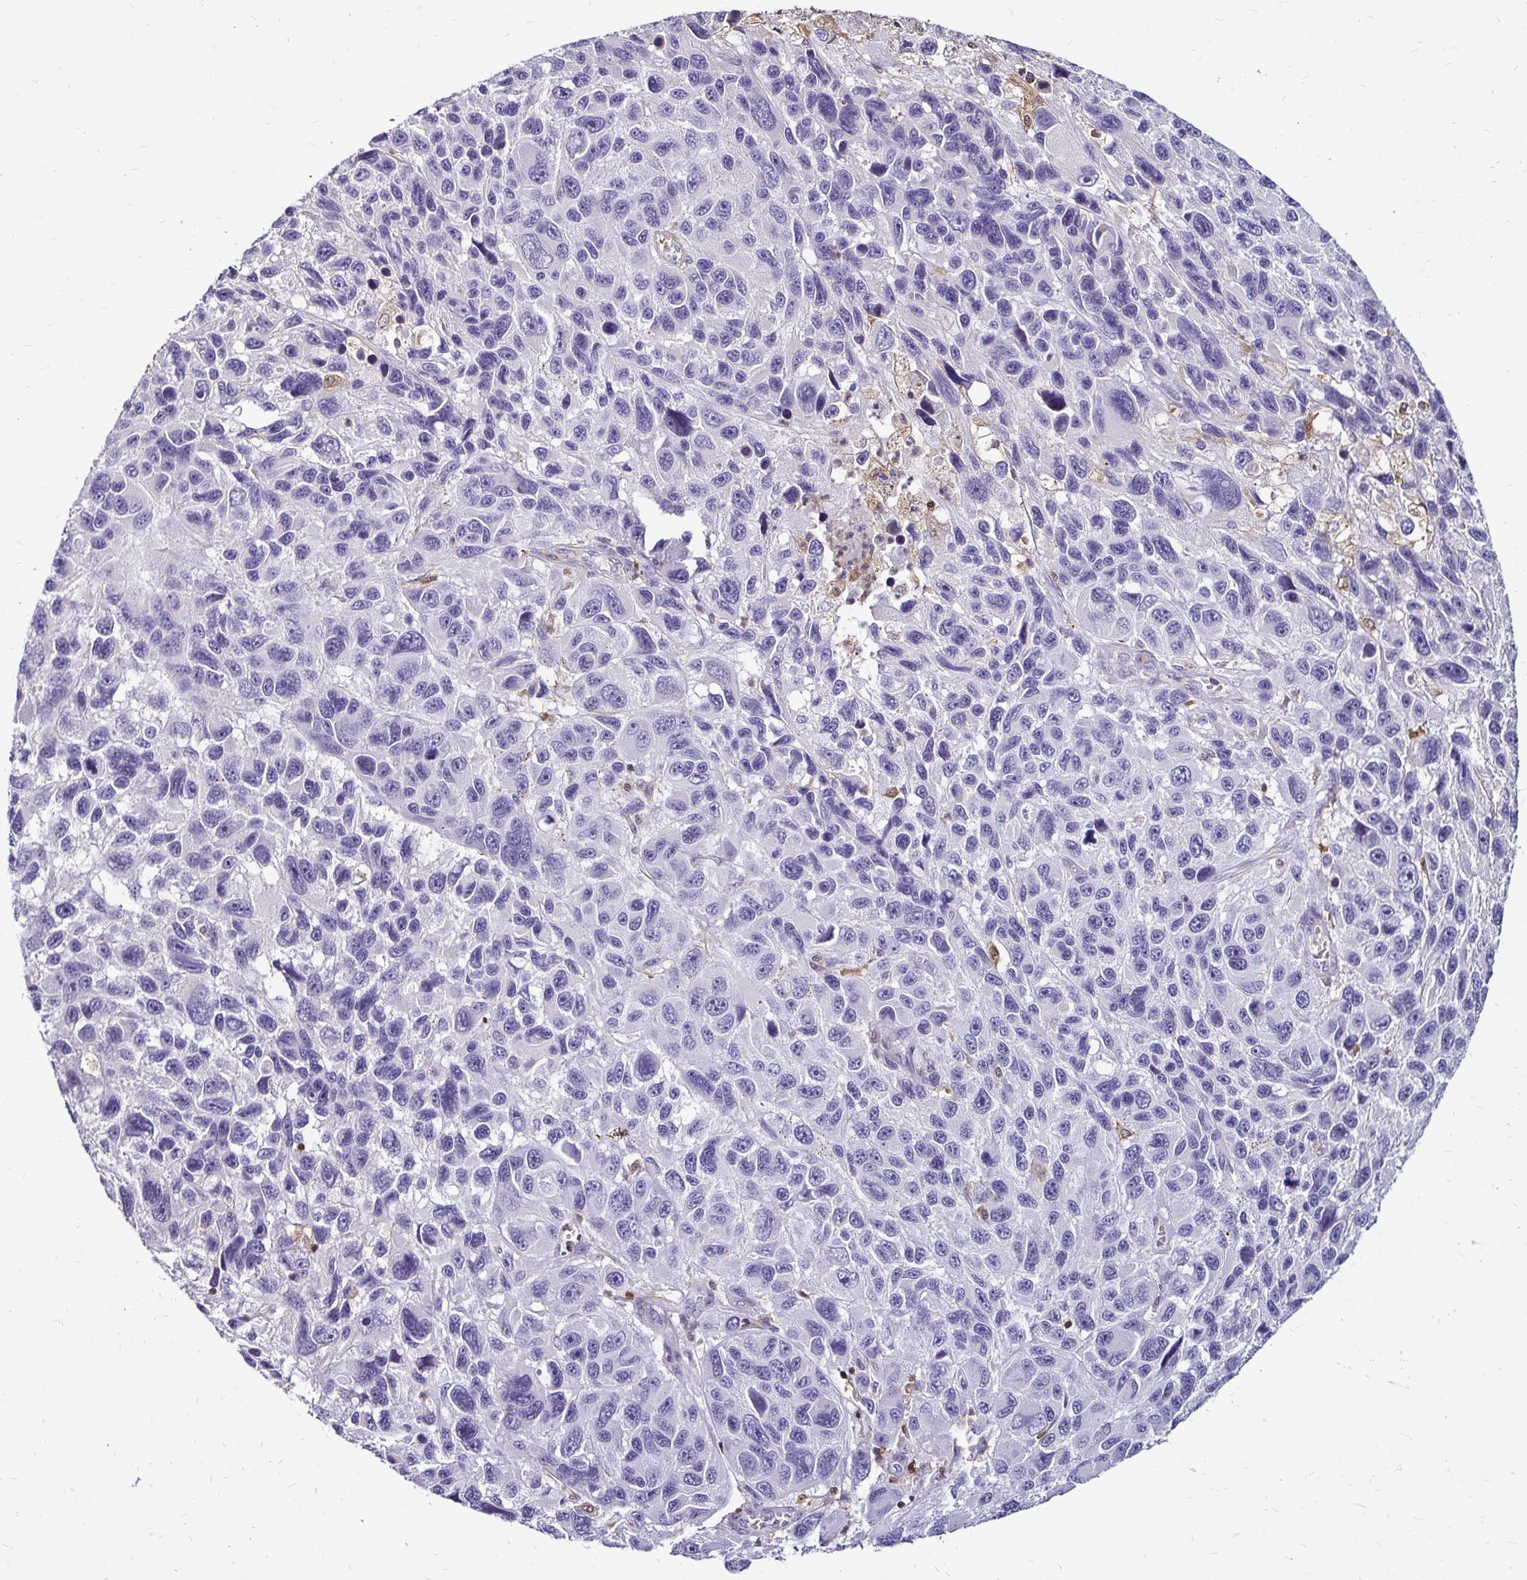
{"staining": {"intensity": "negative", "quantity": "none", "location": "none"}, "tissue": "melanoma", "cell_type": "Tumor cells", "image_type": "cancer", "snomed": [{"axis": "morphology", "description": "Malignant melanoma, NOS"}, {"axis": "topography", "description": "Skin"}], "caption": "This is an IHC photomicrograph of human melanoma. There is no positivity in tumor cells.", "gene": "ZFP1", "patient": {"sex": "male", "age": 53}}